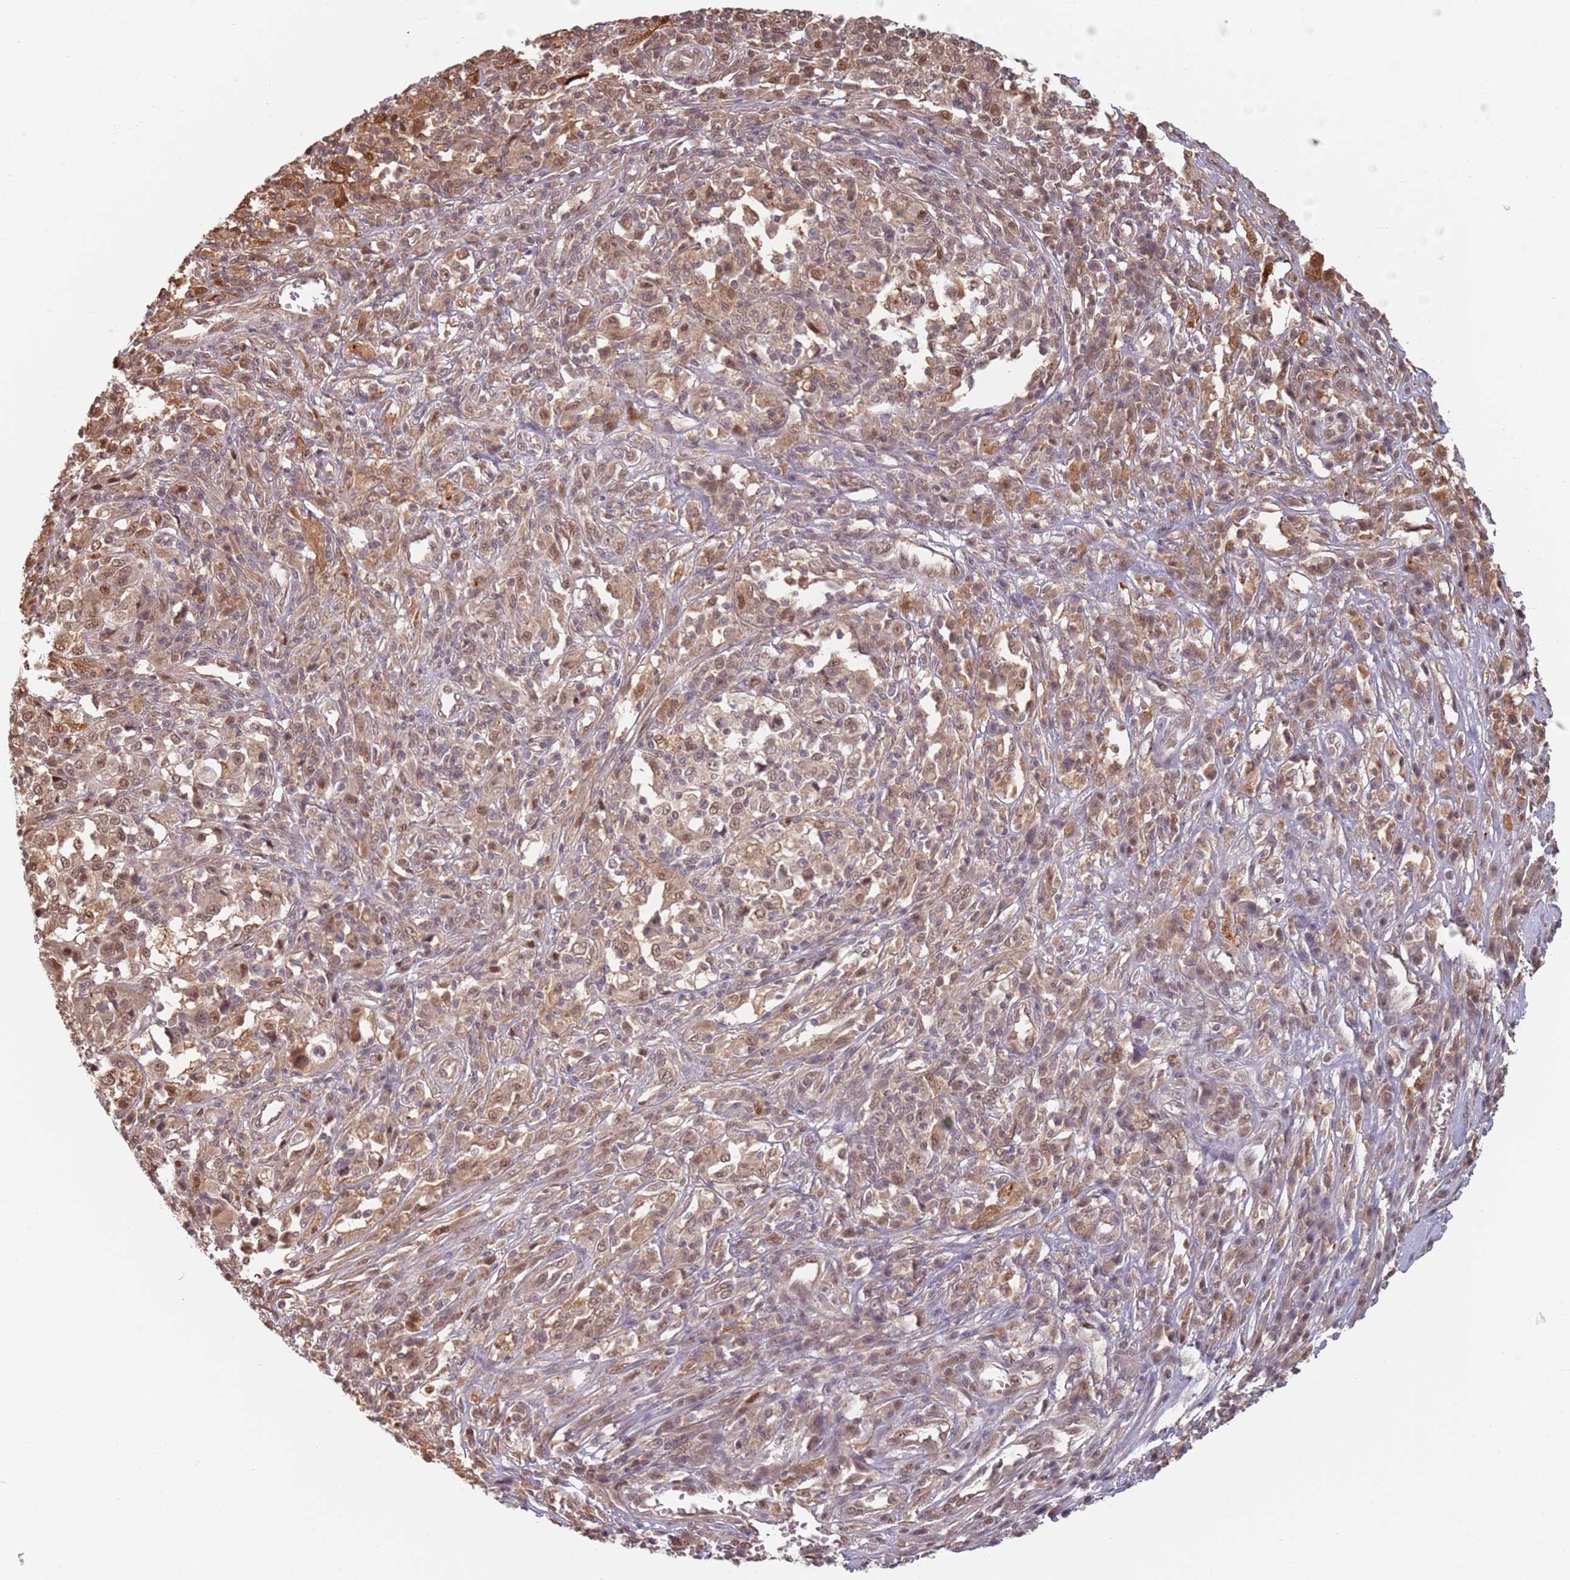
{"staining": {"intensity": "moderate", "quantity": ">75%", "location": "cytoplasmic/membranous,nuclear"}, "tissue": "melanoma", "cell_type": "Tumor cells", "image_type": "cancer", "snomed": [{"axis": "morphology", "description": "Malignant melanoma, Metastatic site"}, {"axis": "topography", "description": "Lymph node"}], "caption": "Malignant melanoma (metastatic site) stained with a protein marker demonstrates moderate staining in tumor cells.", "gene": "PLSCR5", "patient": {"sex": "male", "age": 44}}